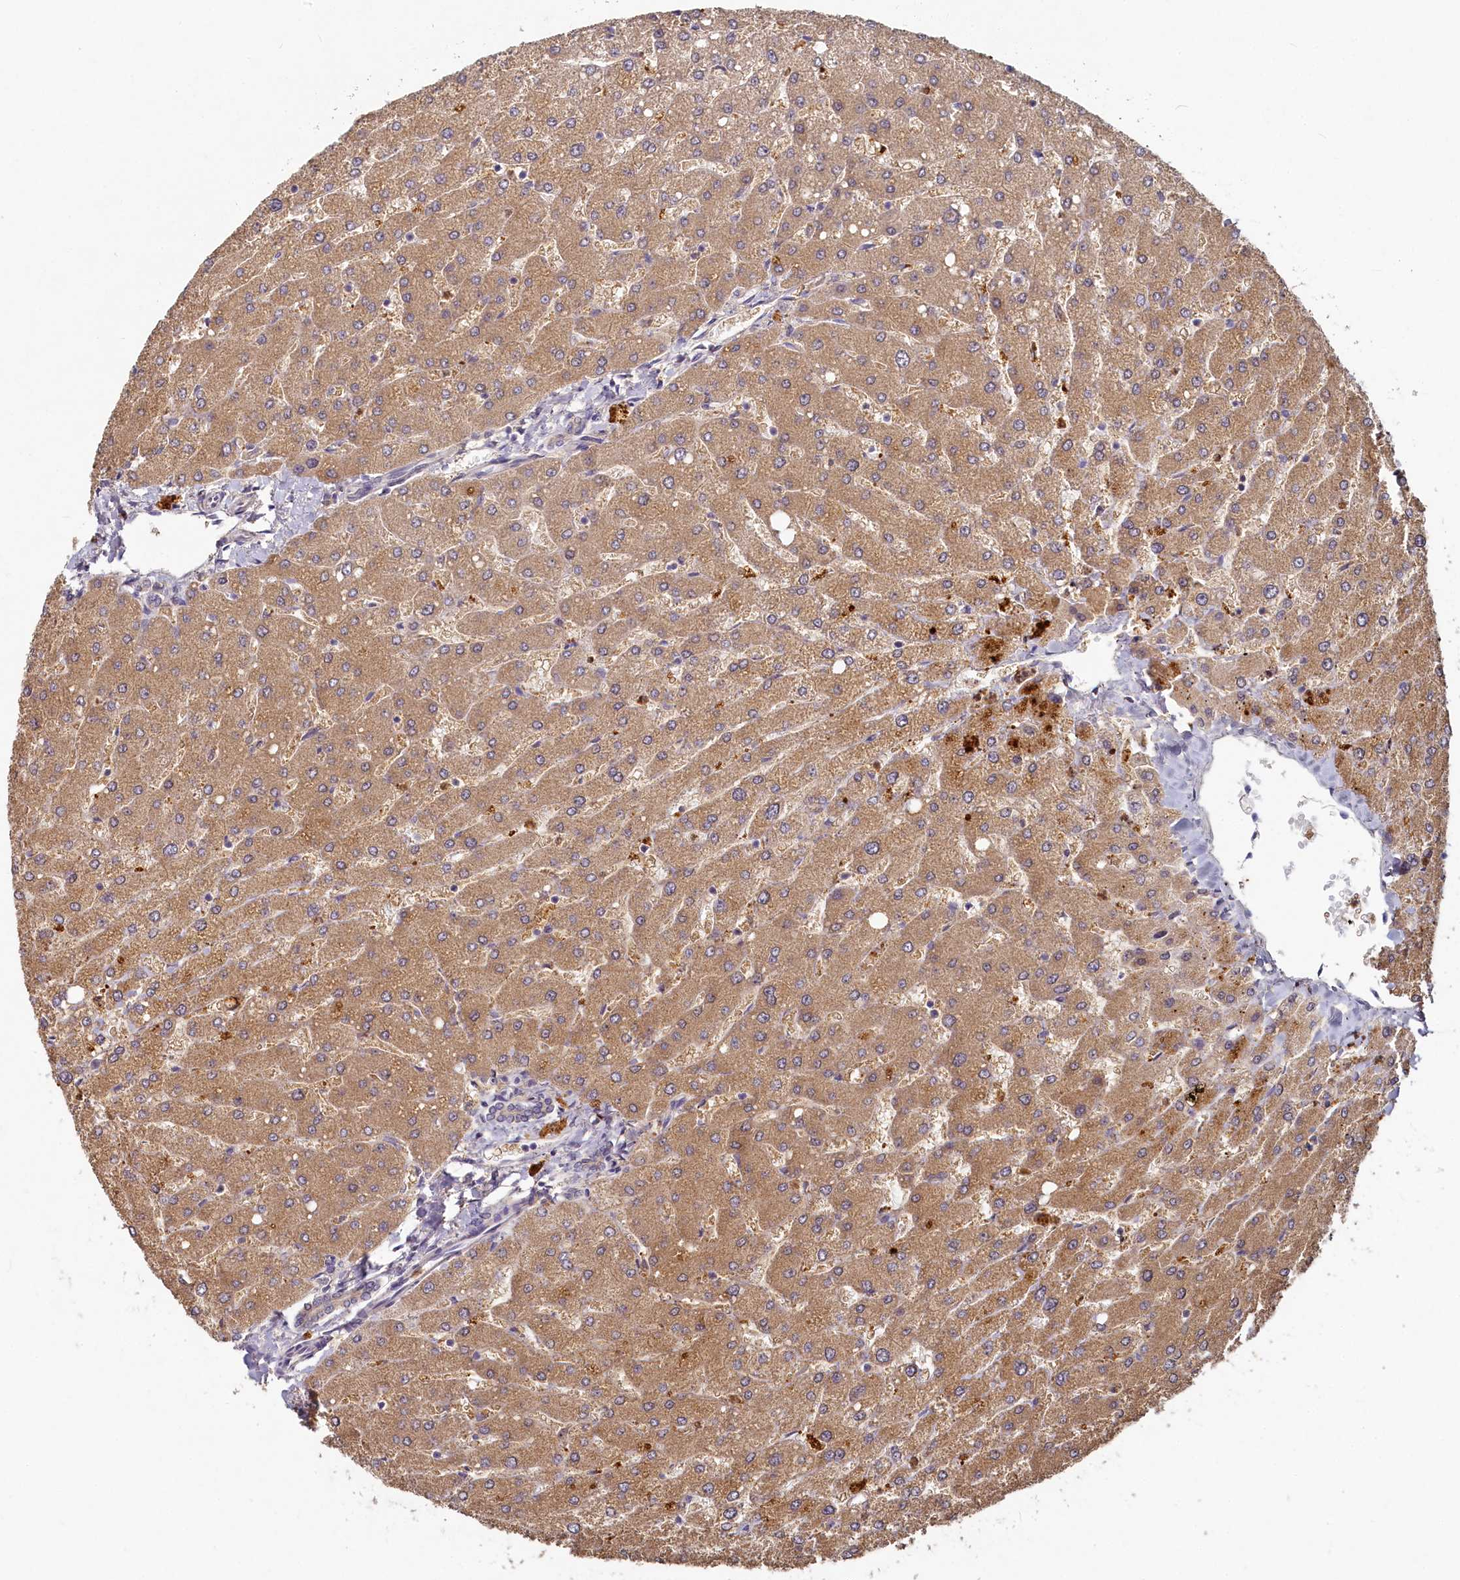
{"staining": {"intensity": "negative", "quantity": "none", "location": "none"}, "tissue": "liver", "cell_type": "Cholangiocytes", "image_type": "normal", "snomed": [{"axis": "morphology", "description": "Normal tissue, NOS"}, {"axis": "topography", "description": "Liver"}], "caption": "The immunohistochemistry (IHC) micrograph has no significant positivity in cholangiocytes of liver. (Stains: DAB immunohistochemistry with hematoxylin counter stain, Microscopy: brightfield microscopy at high magnification).", "gene": "HERC3", "patient": {"sex": "male", "age": 55}}